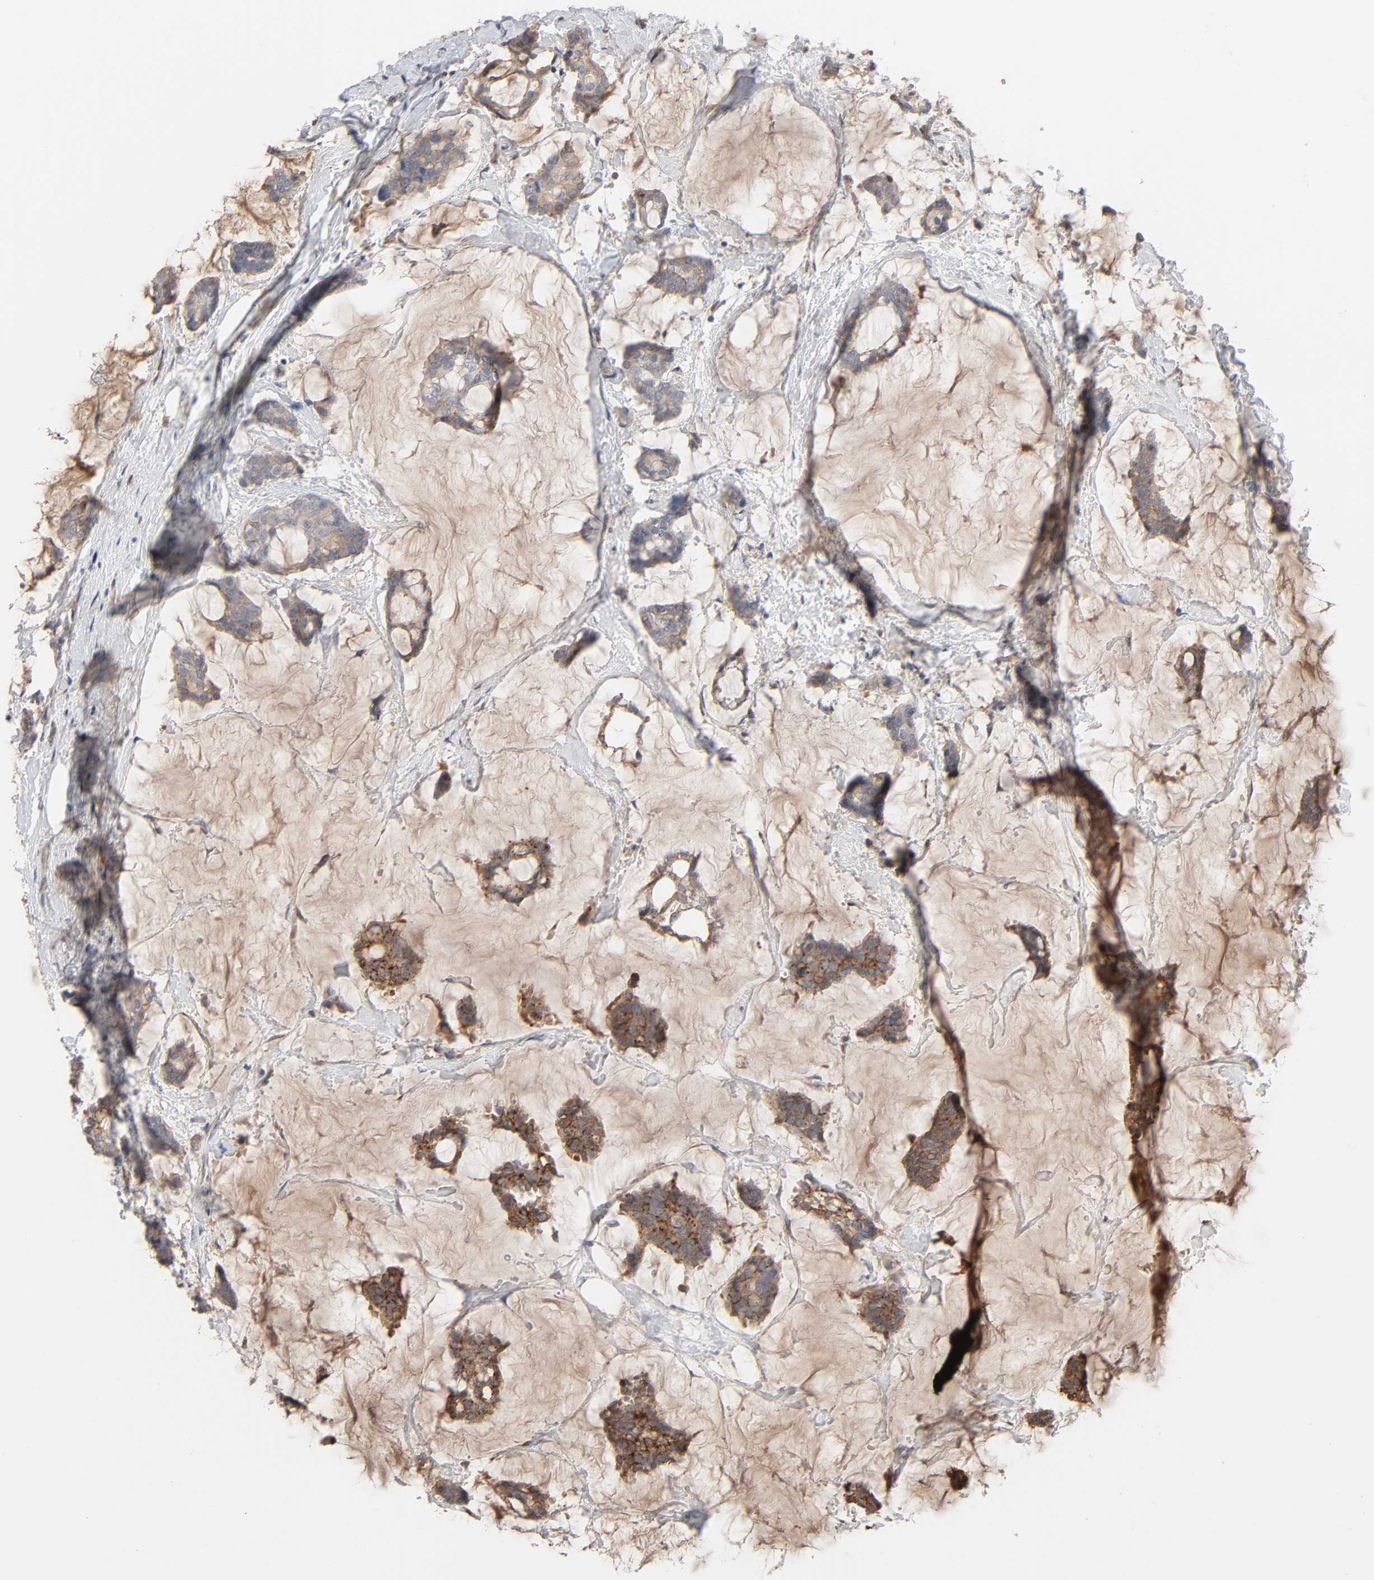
{"staining": {"intensity": "moderate", "quantity": ">75%", "location": "cytoplasmic/membranous"}, "tissue": "breast cancer", "cell_type": "Tumor cells", "image_type": "cancer", "snomed": [{"axis": "morphology", "description": "Duct carcinoma"}, {"axis": "topography", "description": "Breast"}], "caption": "Brown immunohistochemical staining in breast cancer (invasive ductal carcinoma) exhibits moderate cytoplasmic/membranous positivity in approximately >75% of tumor cells.", "gene": "NDRG2", "patient": {"sex": "female", "age": 93}}